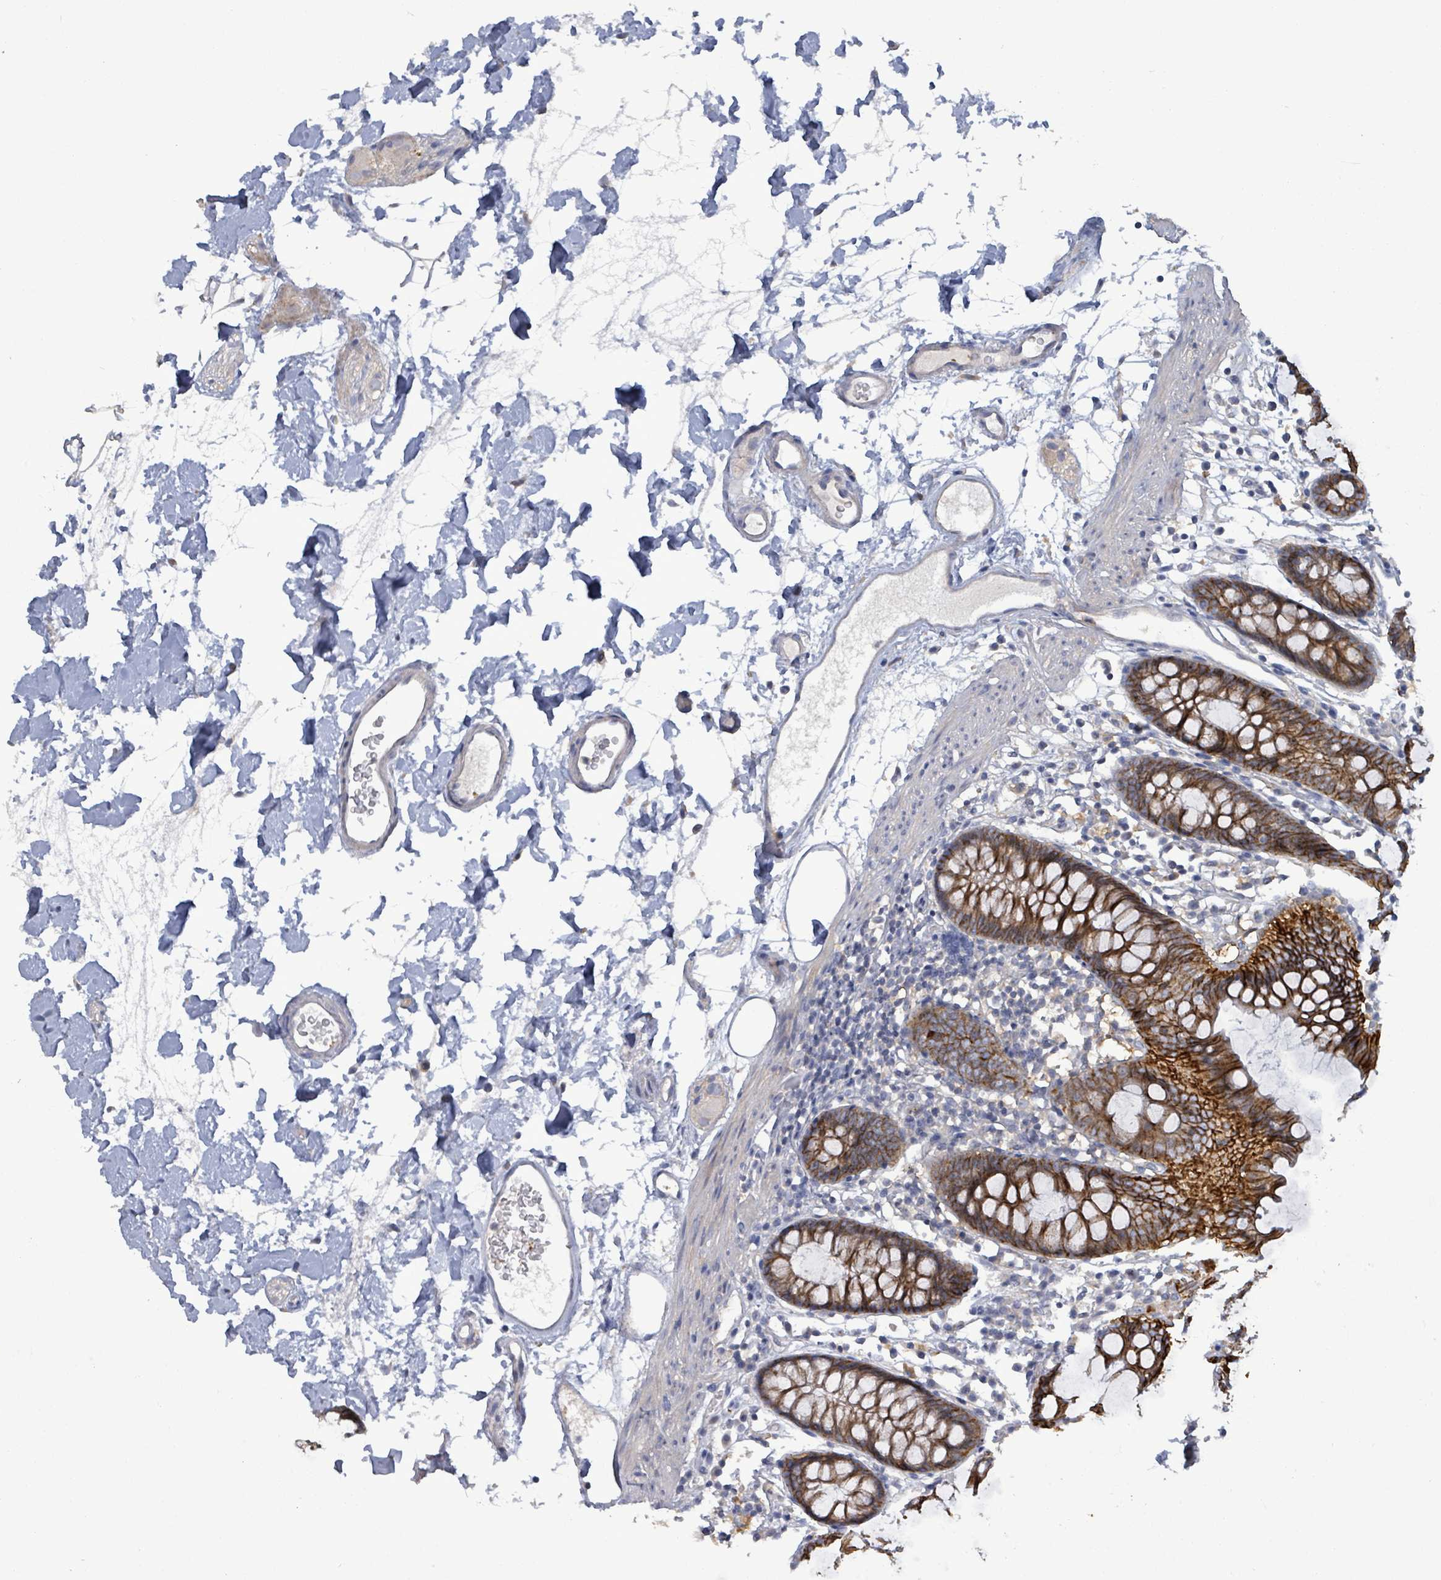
{"staining": {"intensity": "weak", "quantity": "25%-75%", "location": "cytoplasmic/membranous"}, "tissue": "colon", "cell_type": "Endothelial cells", "image_type": "normal", "snomed": [{"axis": "morphology", "description": "Normal tissue, NOS"}, {"axis": "topography", "description": "Colon"}], "caption": "Human colon stained with a brown dye exhibits weak cytoplasmic/membranous positive staining in about 25%-75% of endothelial cells.", "gene": "HRAS", "patient": {"sex": "female", "age": 84}}